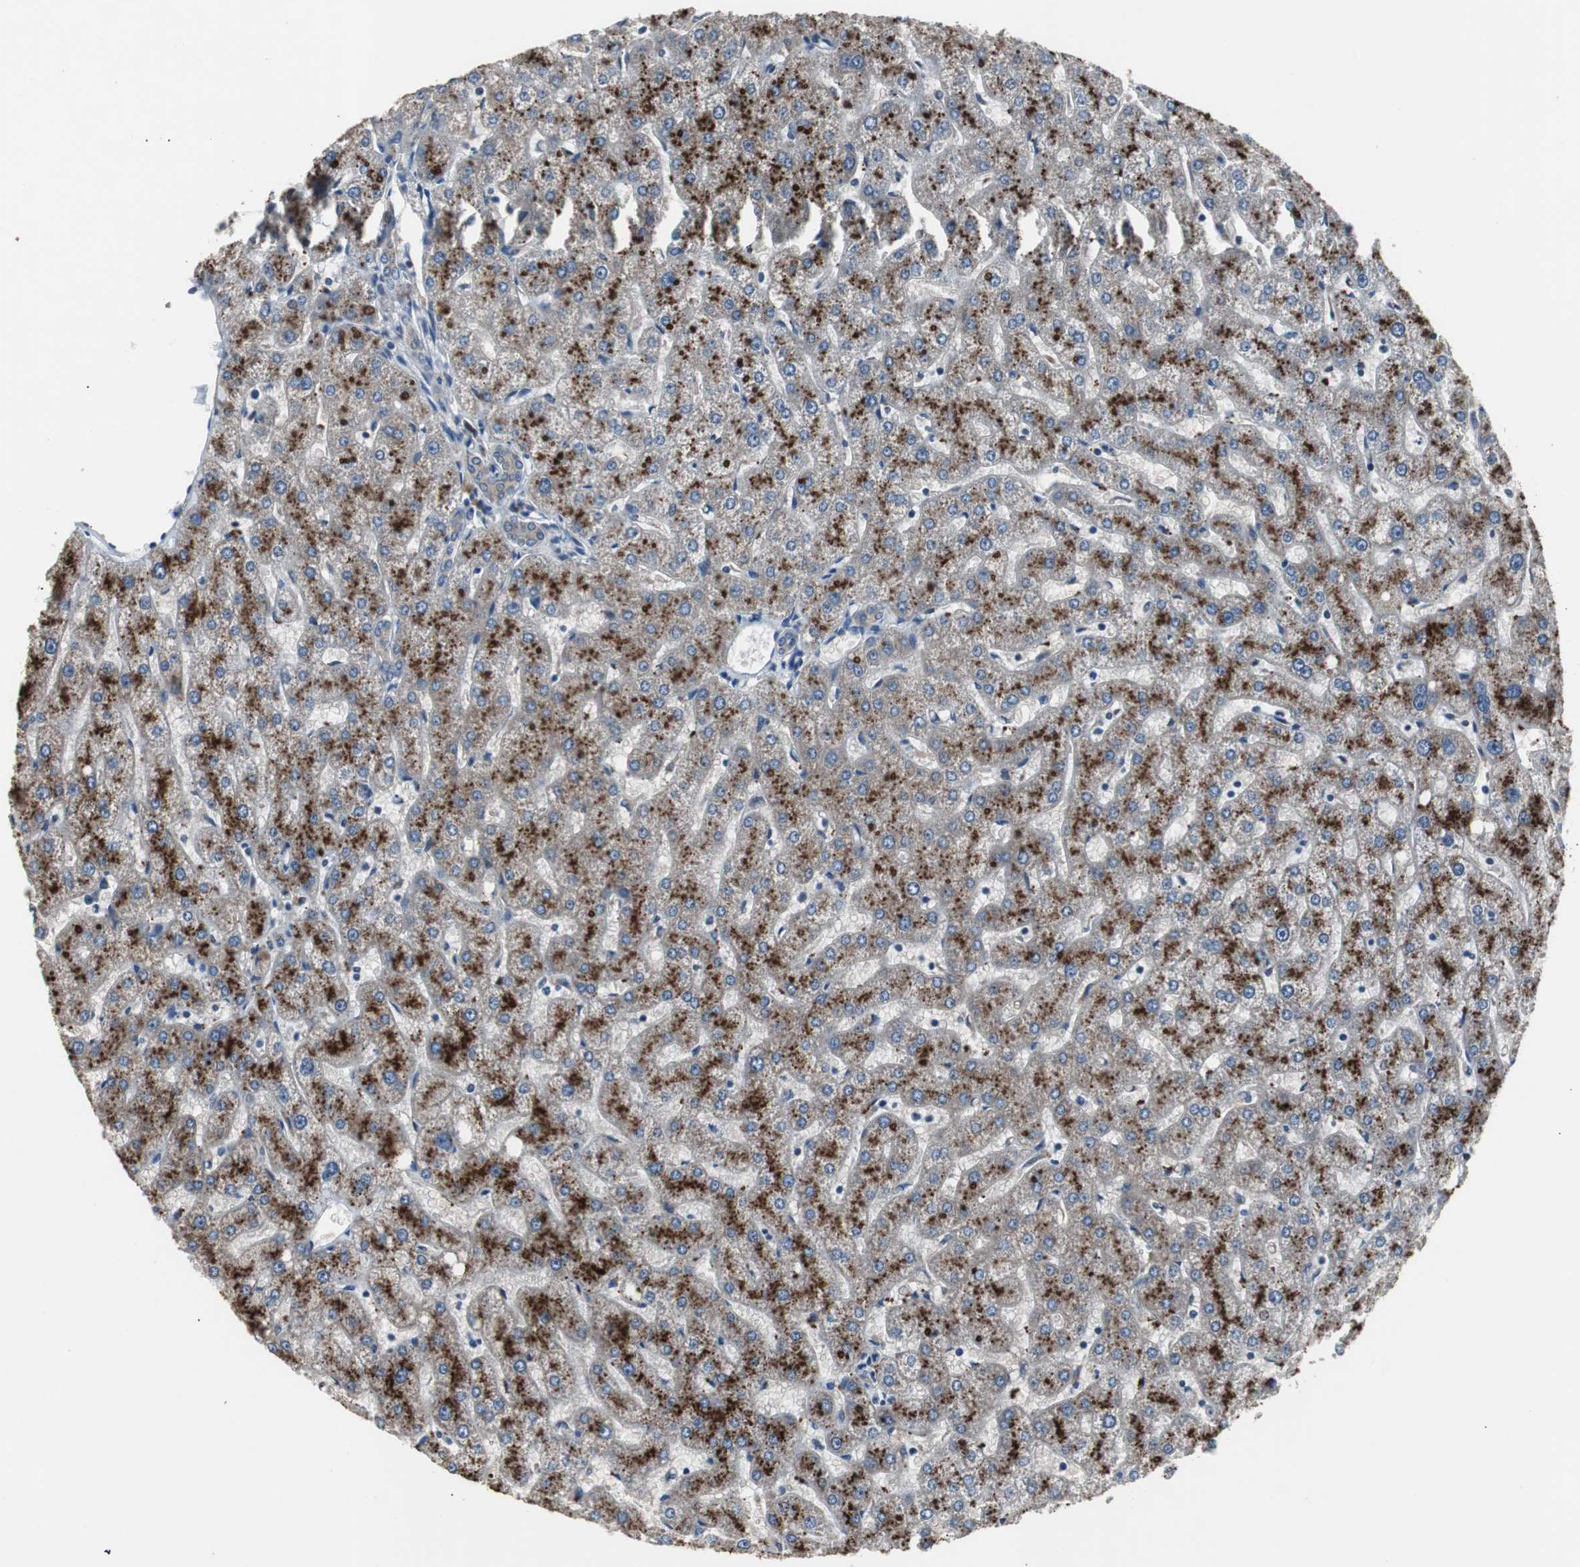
{"staining": {"intensity": "weak", "quantity": ">75%", "location": "cytoplasmic/membranous"}, "tissue": "liver", "cell_type": "Cholangiocytes", "image_type": "normal", "snomed": [{"axis": "morphology", "description": "Normal tissue, NOS"}, {"axis": "topography", "description": "Liver"}], "caption": "Brown immunohistochemical staining in benign liver displays weak cytoplasmic/membranous expression in approximately >75% of cholangiocytes.", "gene": "PCYT1B", "patient": {"sex": "male", "age": 67}}